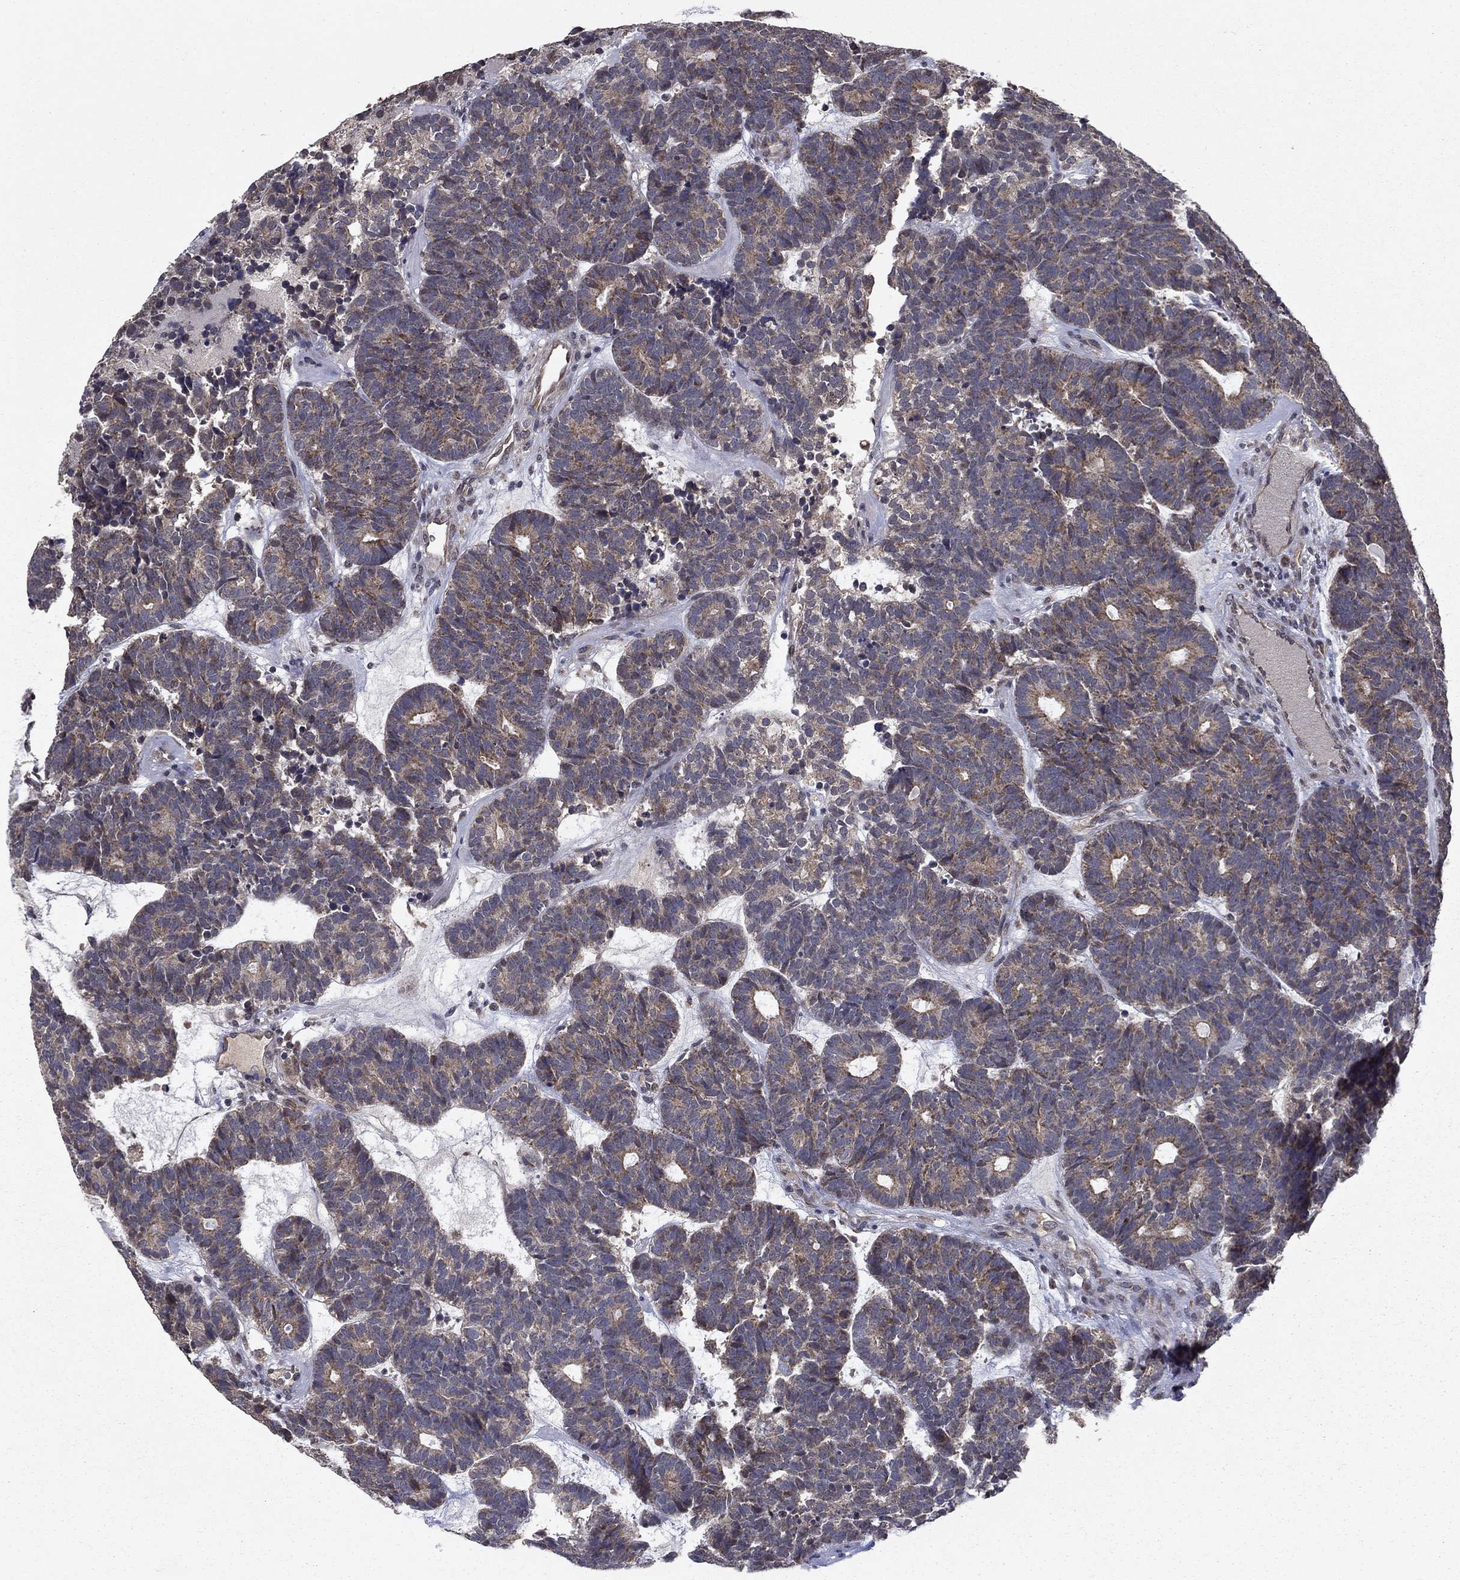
{"staining": {"intensity": "moderate", "quantity": "25%-75%", "location": "cytoplasmic/membranous"}, "tissue": "head and neck cancer", "cell_type": "Tumor cells", "image_type": "cancer", "snomed": [{"axis": "morphology", "description": "Adenocarcinoma, NOS"}, {"axis": "topography", "description": "Head-Neck"}], "caption": "Human head and neck cancer stained with a brown dye shows moderate cytoplasmic/membranous positive expression in approximately 25%-75% of tumor cells.", "gene": "SLC2A13", "patient": {"sex": "female", "age": 81}}